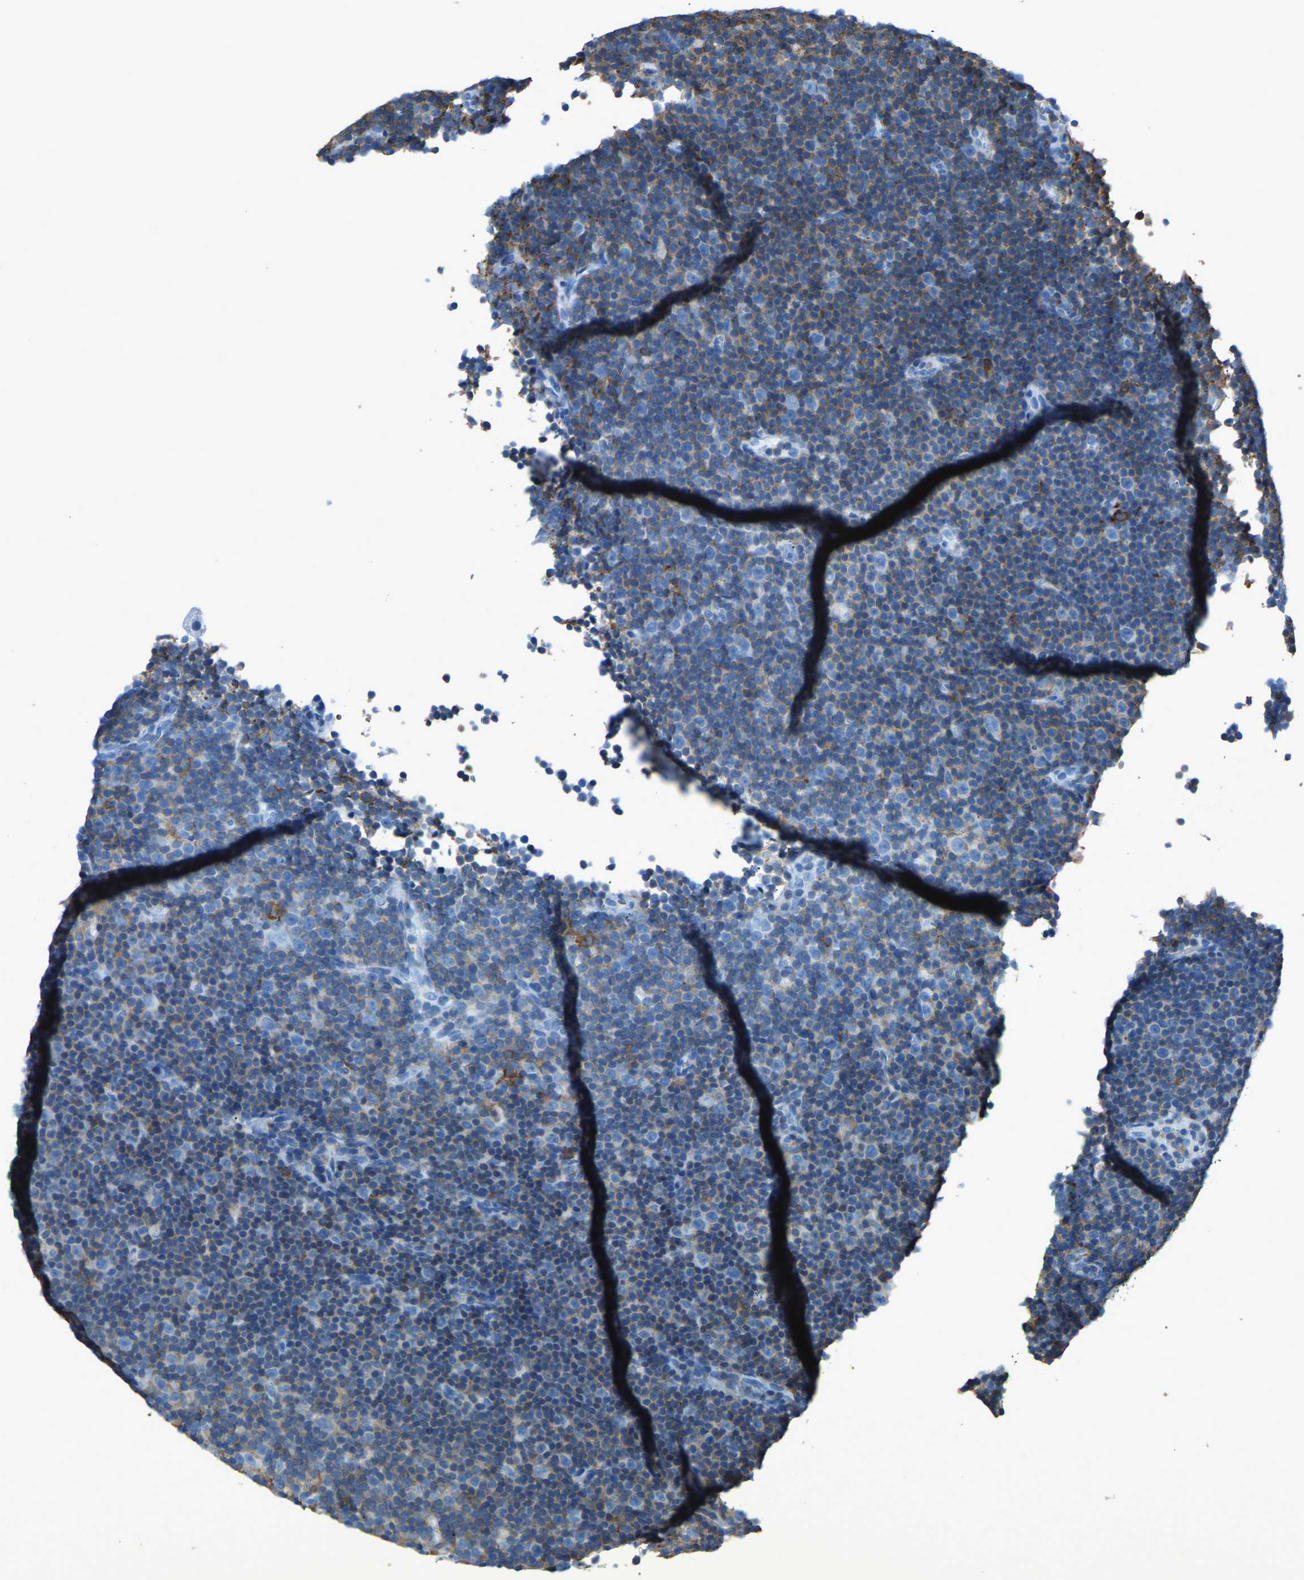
{"staining": {"intensity": "weak", "quantity": "25%-75%", "location": "cytoplasmic/membranous"}, "tissue": "lymphoma", "cell_type": "Tumor cells", "image_type": "cancer", "snomed": [{"axis": "morphology", "description": "Malignant lymphoma, non-Hodgkin's type, Low grade"}, {"axis": "topography", "description": "Lymph node"}], "caption": "This histopathology image demonstrates immunohistochemistry staining of malignant lymphoma, non-Hodgkin's type (low-grade), with low weak cytoplasmic/membranous staining in approximately 25%-75% of tumor cells.", "gene": "LSP1", "patient": {"sex": "female", "age": 67}}